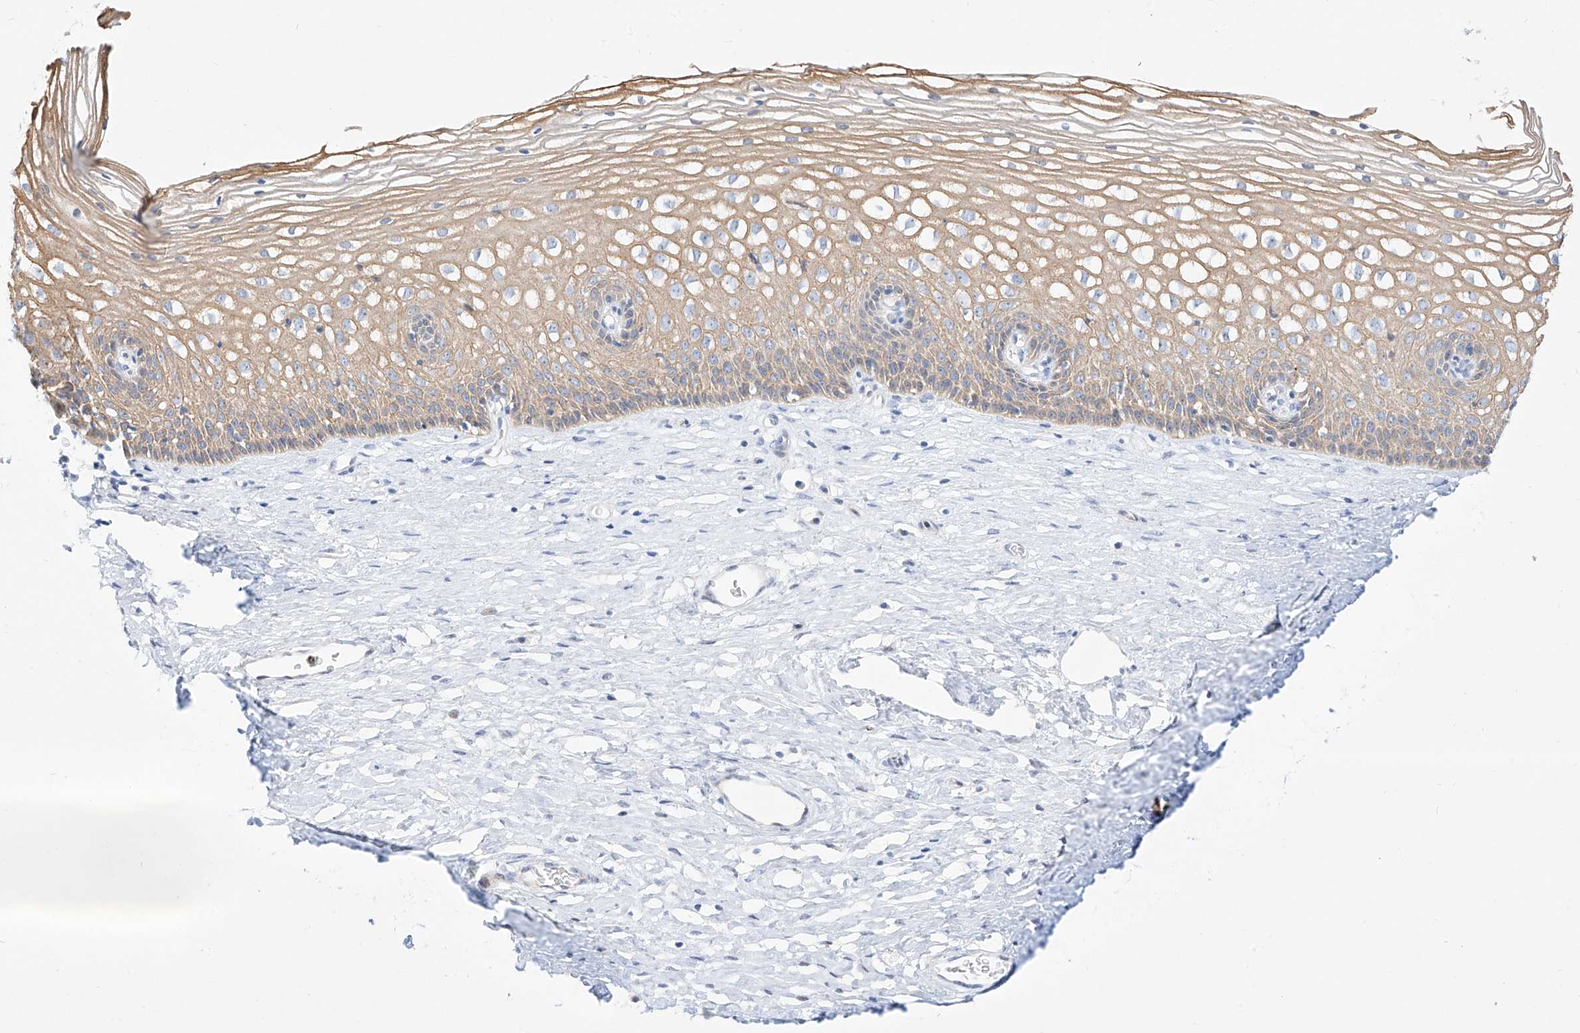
{"staining": {"intensity": "negative", "quantity": "none", "location": "none"}, "tissue": "cervix", "cell_type": "Glandular cells", "image_type": "normal", "snomed": [{"axis": "morphology", "description": "Normal tissue, NOS"}, {"axis": "topography", "description": "Cervix"}], "caption": "Image shows no significant protein expression in glandular cells of normal cervix.", "gene": "SNU13", "patient": {"sex": "female", "age": 33}}